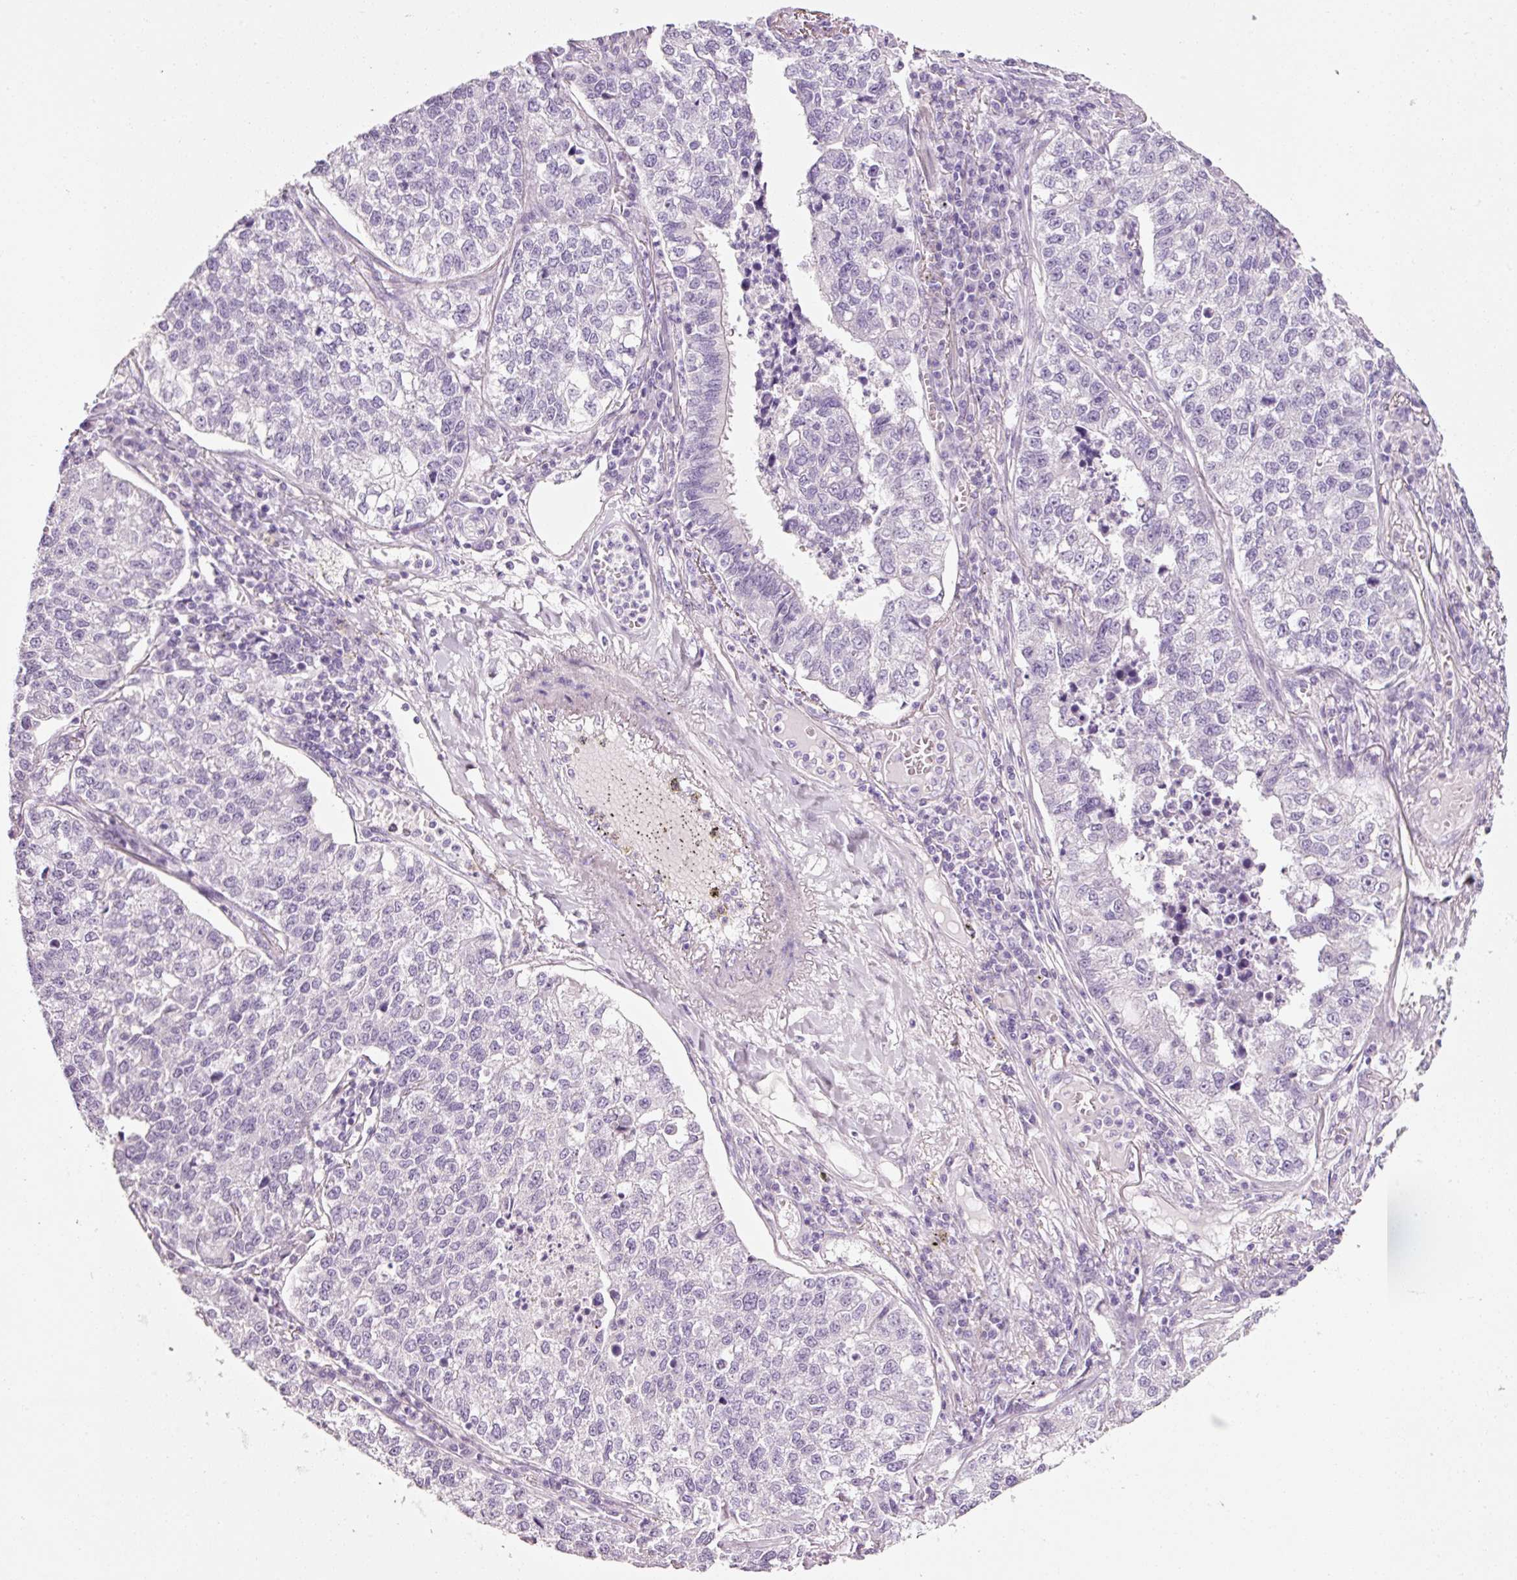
{"staining": {"intensity": "negative", "quantity": "none", "location": "none"}, "tissue": "lung cancer", "cell_type": "Tumor cells", "image_type": "cancer", "snomed": [{"axis": "morphology", "description": "Adenocarcinoma, NOS"}, {"axis": "topography", "description": "Lung"}], "caption": "DAB (3,3'-diaminobenzidine) immunohistochemical staining of human lung cancer shows no significant positivity in tumor cells. (Stains: DAB immunohistochemistry (IHC) with hematoxylin counter stain, Microscopy: brightfield microscopy at high magnification).", "gene": "ANKRD20A1", "patient": {"sex": "male", "age": 49}}